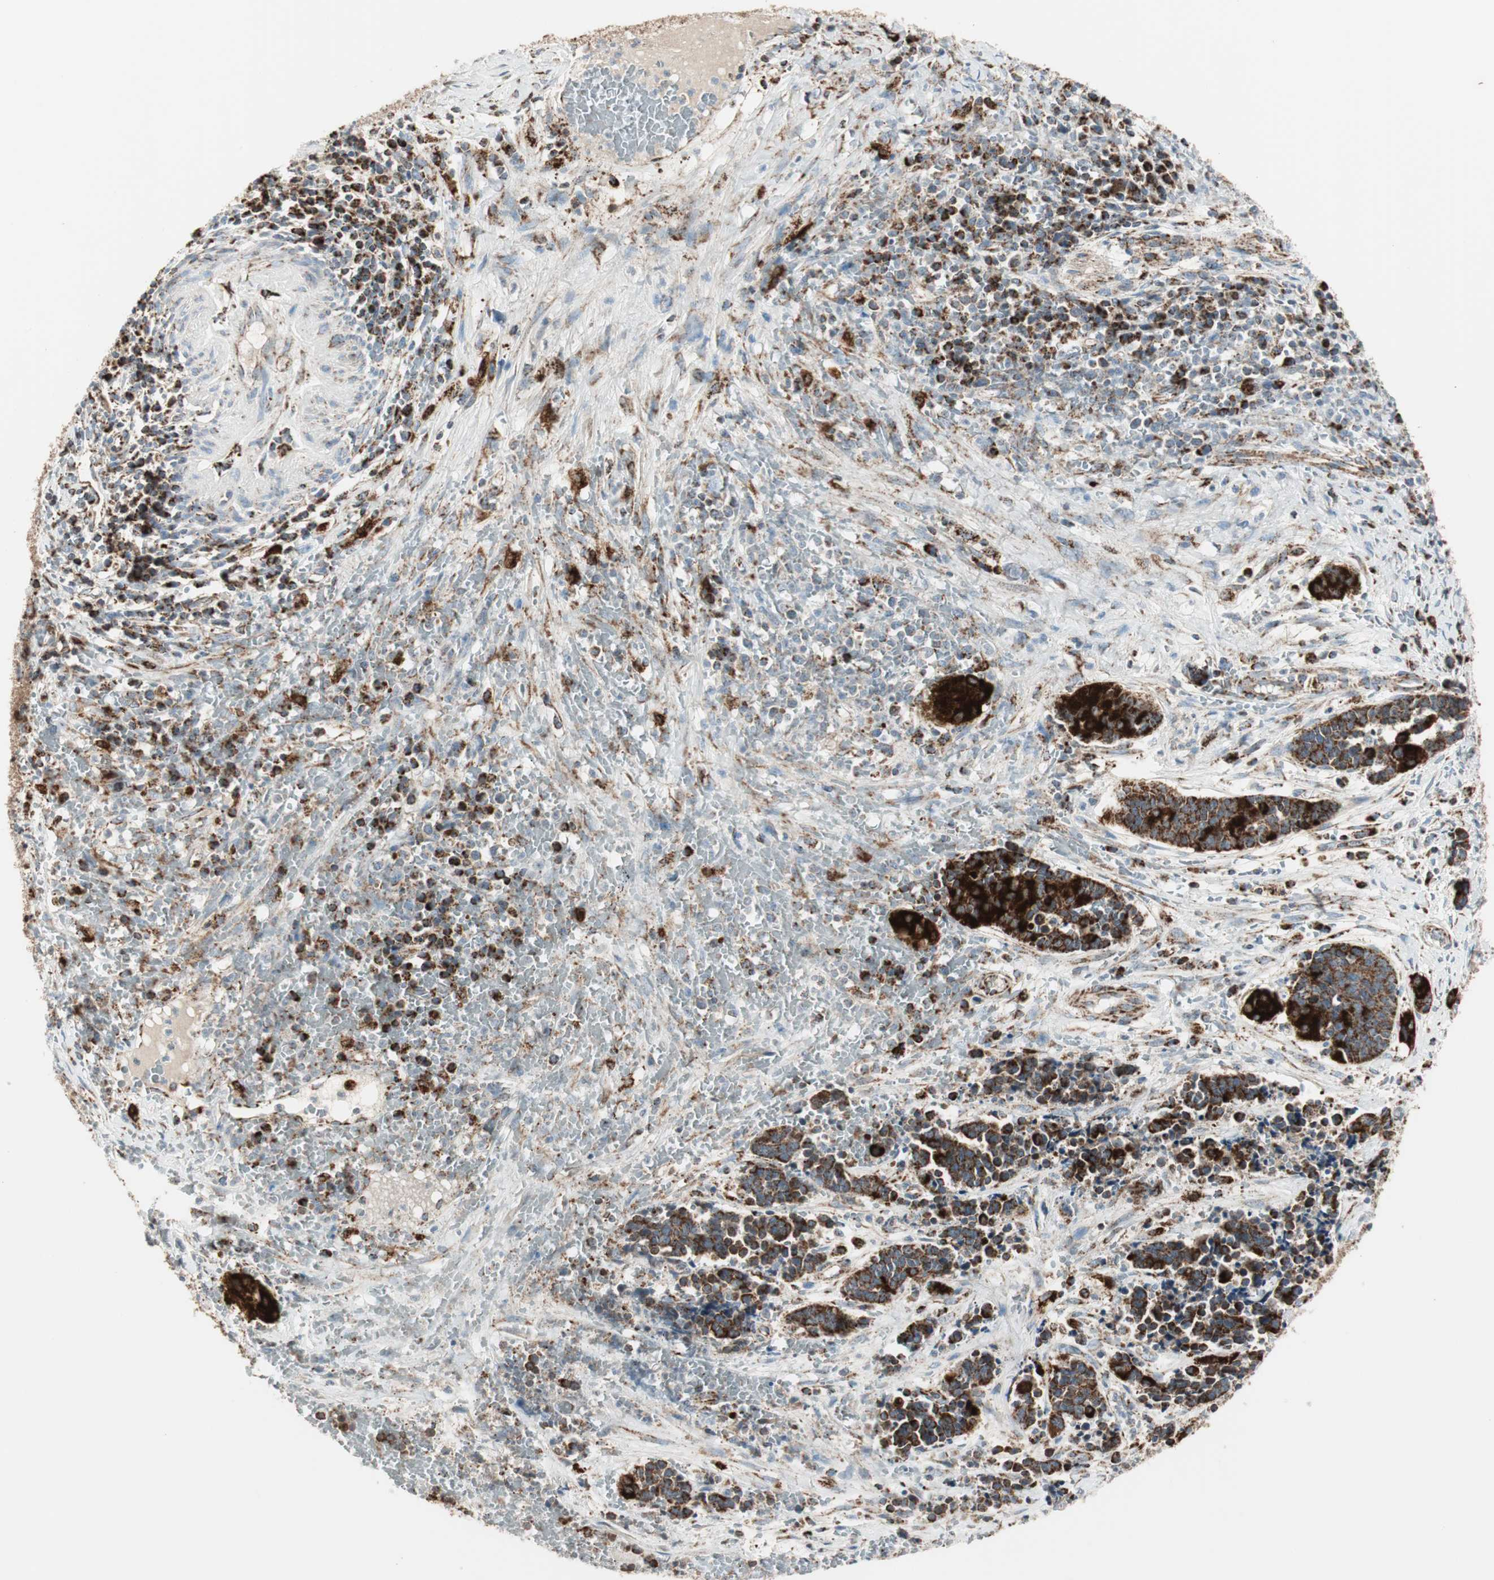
{"staining": {"intensity": "strong", "quantity": ">75%", "location": "cytoplasmic/membranous"}, "tissue": "cervical cancer", "cell_type": "Tumor cells", "image_type": "cancer", "snomed": [{"axis": "morphology", "description": "Squamous cell carcinoma, NOS"}, {"axis": "topography", "description": "Cervix"}], "caption": "Immunohistochemistry (IHC) (DAB (3,3'-diaminobenzidine)) staining of human squamous cell carcinoma (cervical) reveals strong cytoplasmic/membranous protein positivity in approximately >75% of tumor cells.", "gene": "ME2", "patient": {"sex": "female", "age": 35}}